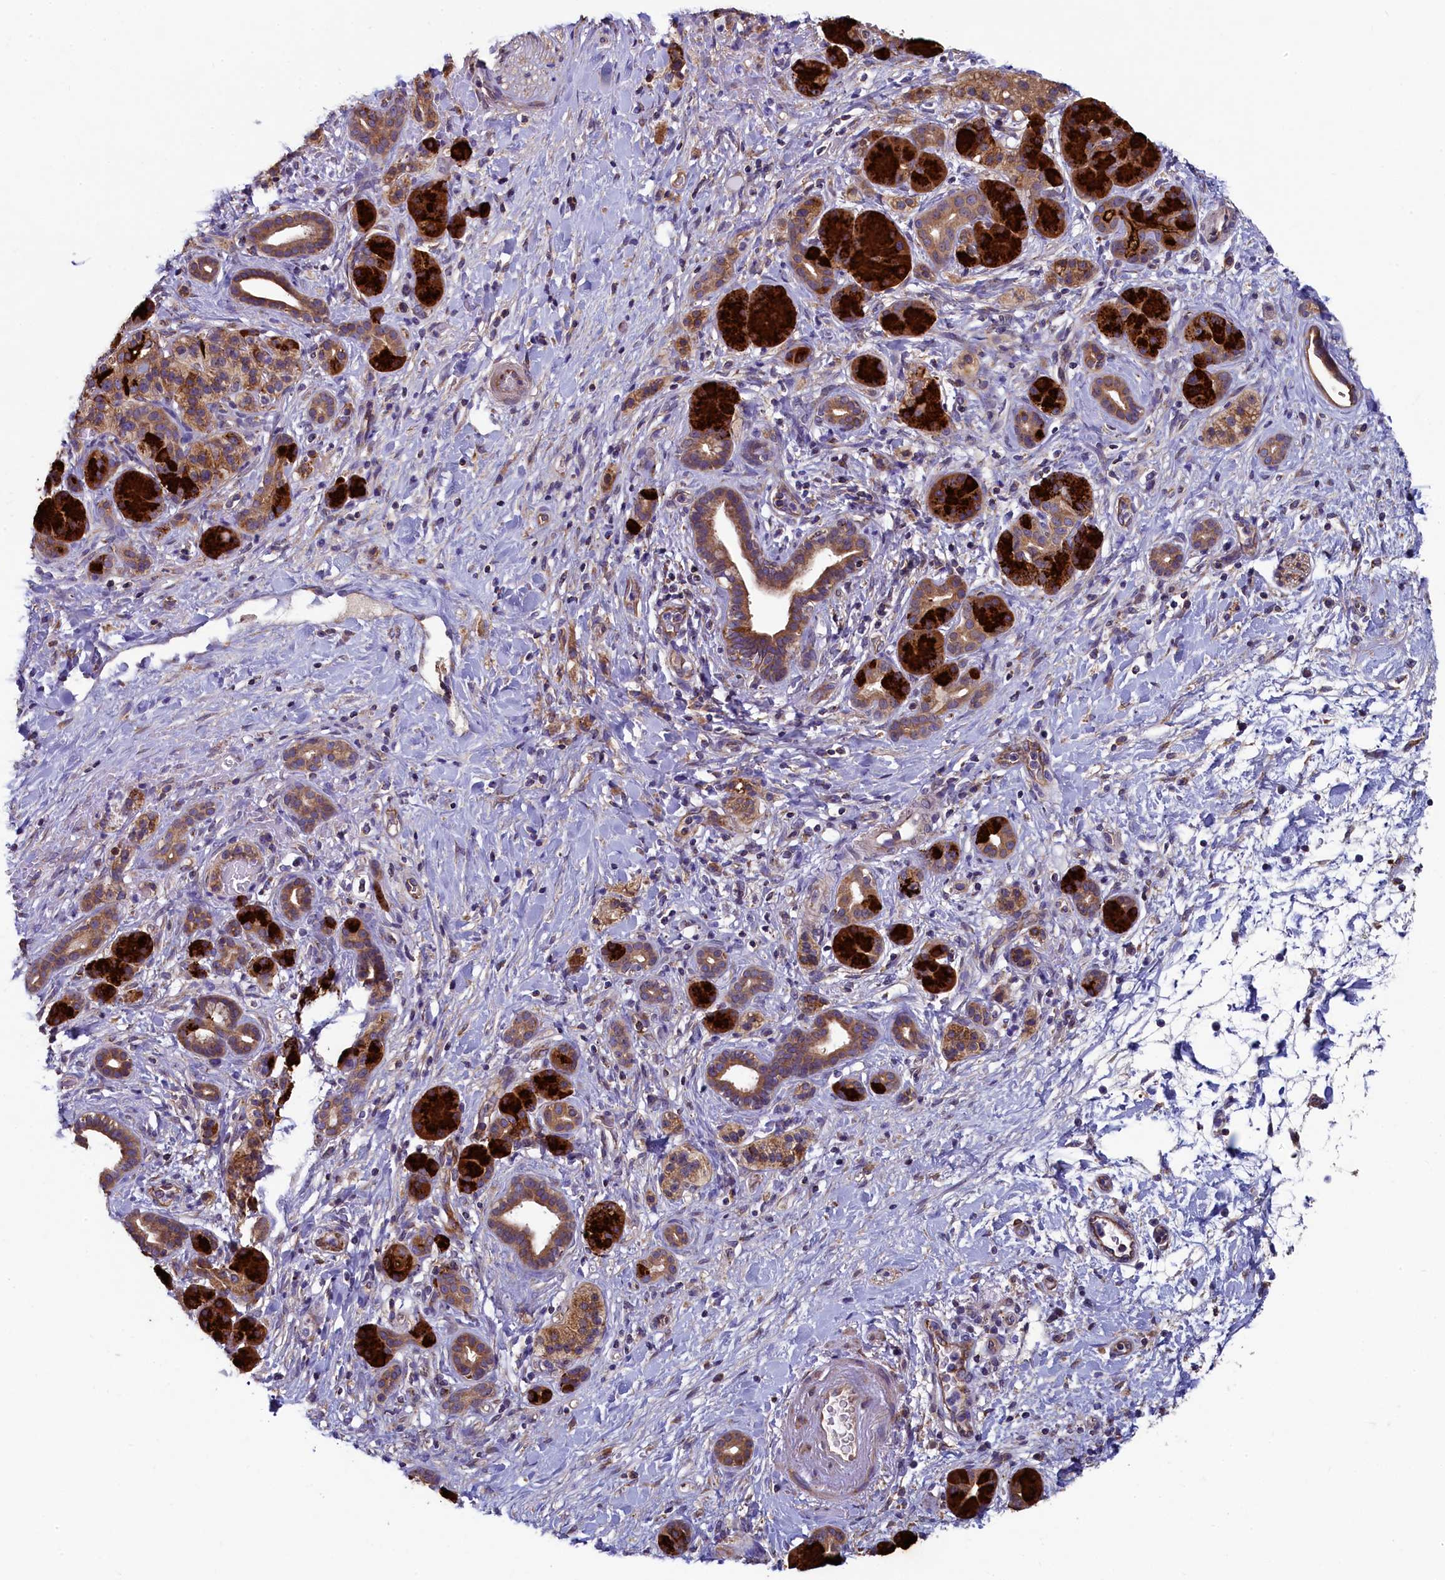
{"staining": {"intensity": "strong", "quantity": ">75%", "location": "cytoplasmic/membranous"}, "tissue": "pancreatic cancer", "cell_type": "Tumor cells", "image_type": "cancer", "snomed": [{"axis": "morphology", "description": "Normal tissue, NOS"}, {"axis": "morphology", "description": "Adenocarcinoma, NOS"}, {"axis": "topography", "description": "Pancreas"}, {"axis": "topography", "description": "Peripheral nerve tissue"}], "caption": "Pancreatic cancer (adenocarcinoma) was stained to show a protein in brown. There is high levels of strong cytoplasmic/membranous expression in about >75% of tumor cells.", "gene": "SPATA2L", "patient": {"sex": "female", "age": 77}}